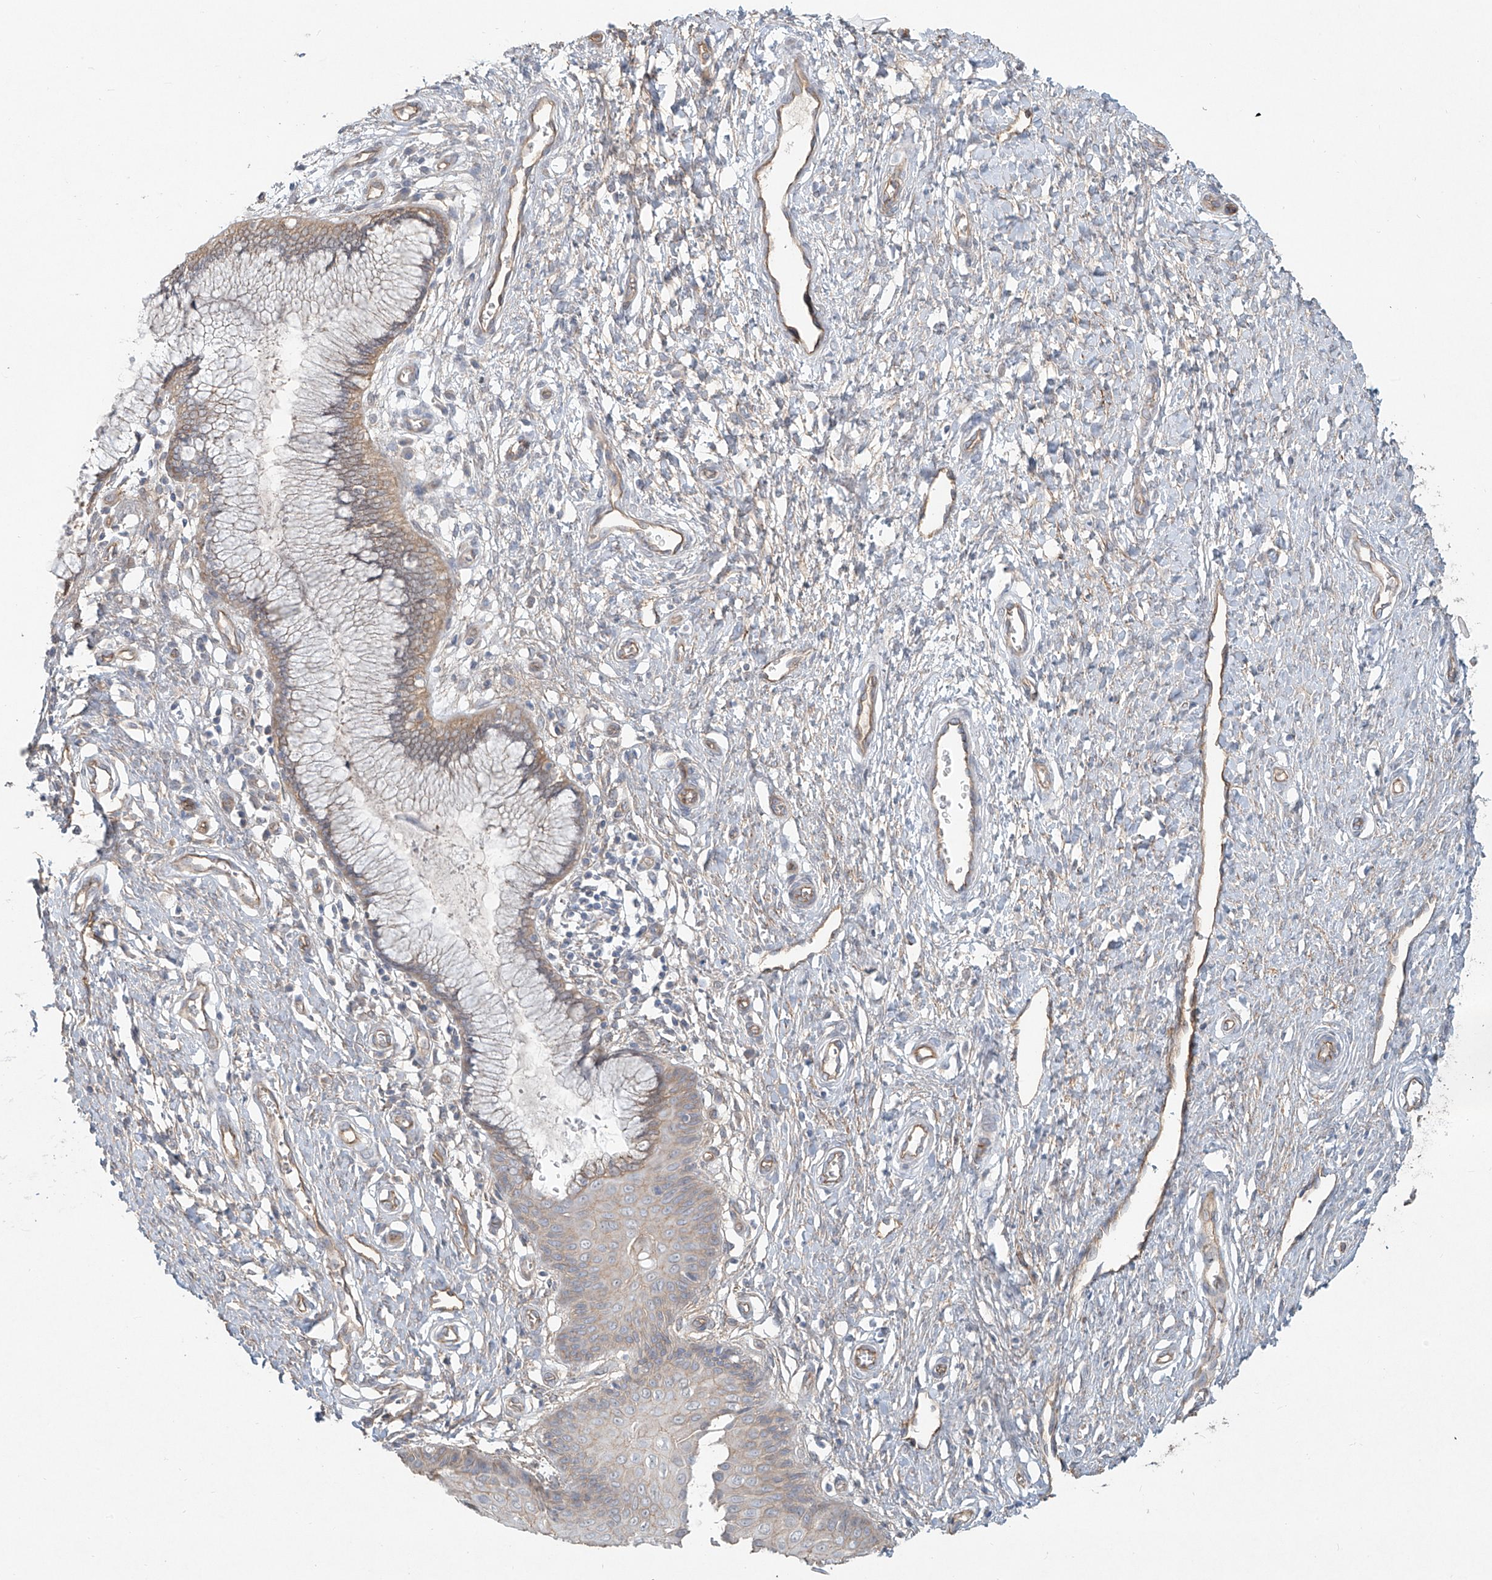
{"staining": {"intensity": "moderate", "quantity": "25%-75%", "location": "cytoplasmic/membranous"}, "tissue": "cervix", "cell_type": "Glandular cells", "image_type": "normal", "snomed": [{"axis": "morphology", "description": "Normal tissue, NOS"}, {"axis": "topography", "description": "Cervix"}], "caption": "Immunohistochemistry (DAB) staining of benign cervix shows moderate cytoplasmic/membranous protein staining in approximately 25%-75% of glandular cells. Immunohistochemistry stains the protein in brown and the nuclei are stained blue.", "gene": "TUBE1", "patient": {"sex": "female", "age": 55}}